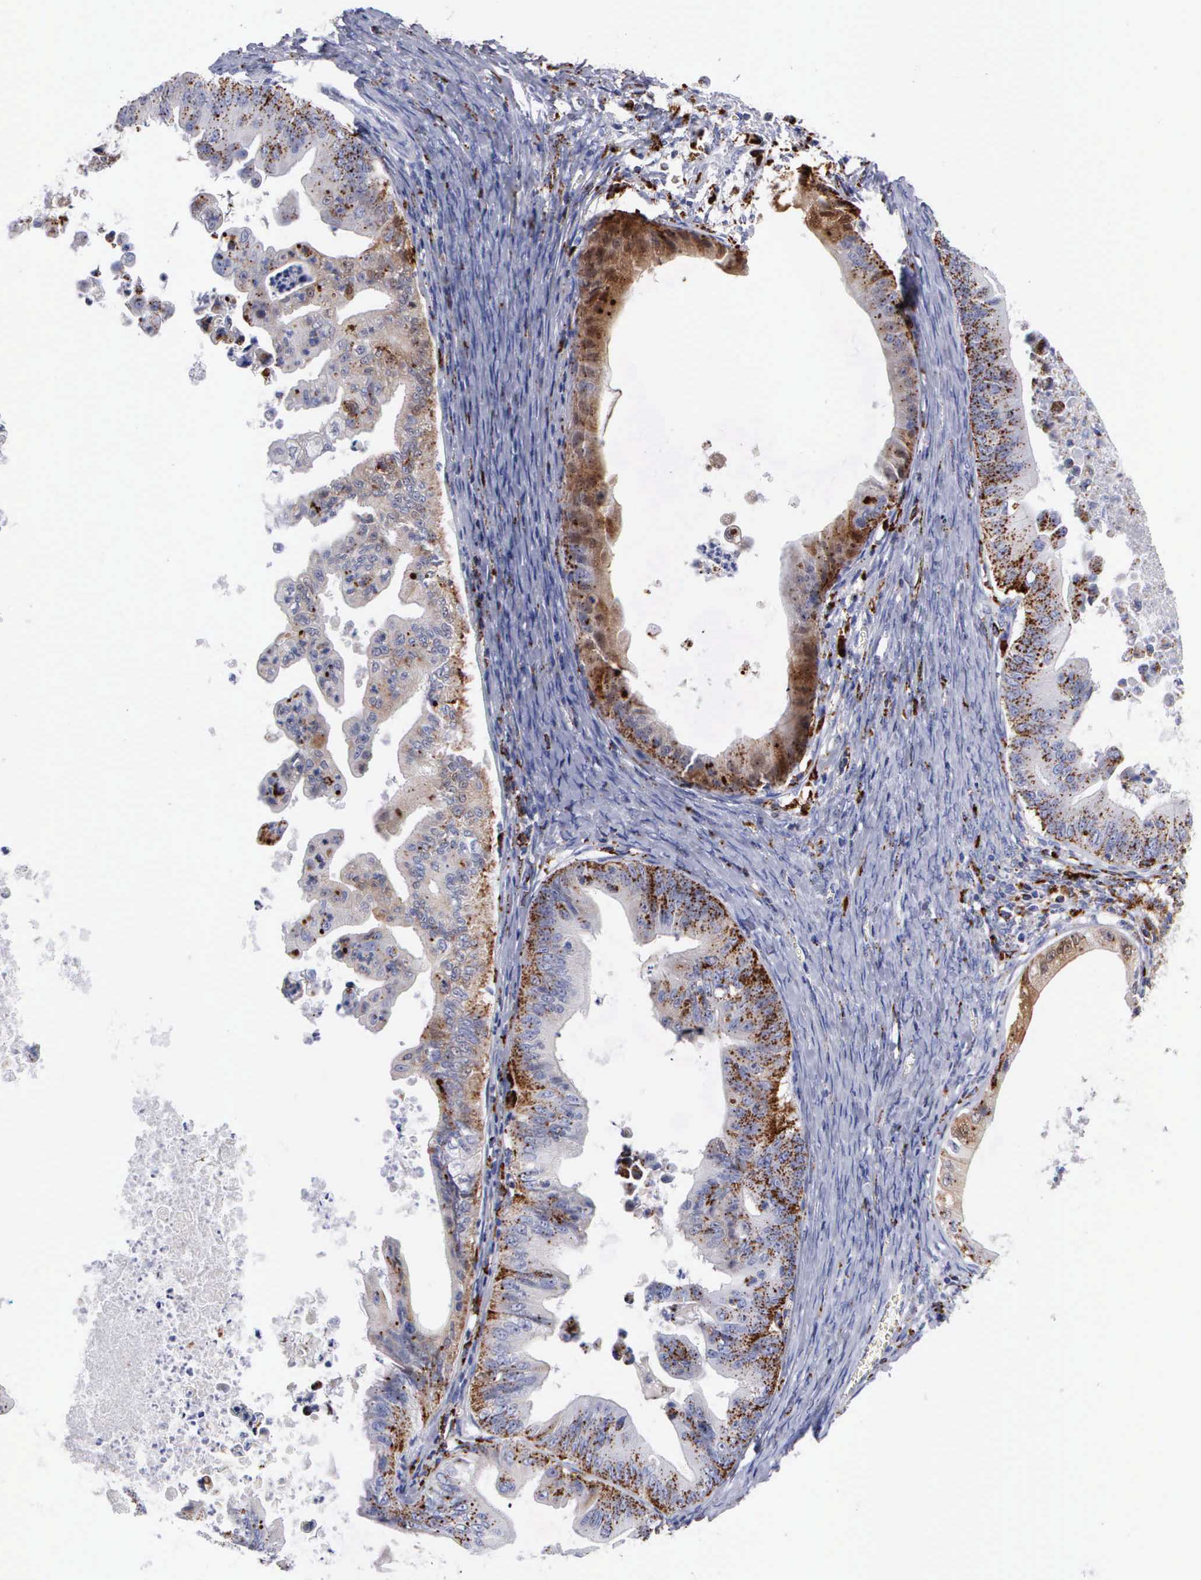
{"staining": {"intensity": "moderate", "quantity": "25%-75%", "location": "cytoplasmic/membranous"}, "tissue": "ovarian cancer", "cell_type": "Tumor cells", "image_type": "cancer", "snomed": [{"axis": "morphology", "description": "Cystadenocarcinoma, mucinous, NOS"}, {"axis": "topography", "description": "Ovary"}], "caption": "Immunohistochemical staining of ovarian cancer (mucinous cystadenocarcinoma) shows moderate cytoplasmic/membranous protein expression in approximately 25%-75% of tumor cells.", "gene": "CTSH", "patient": {"sex": "female", "age": 37}}